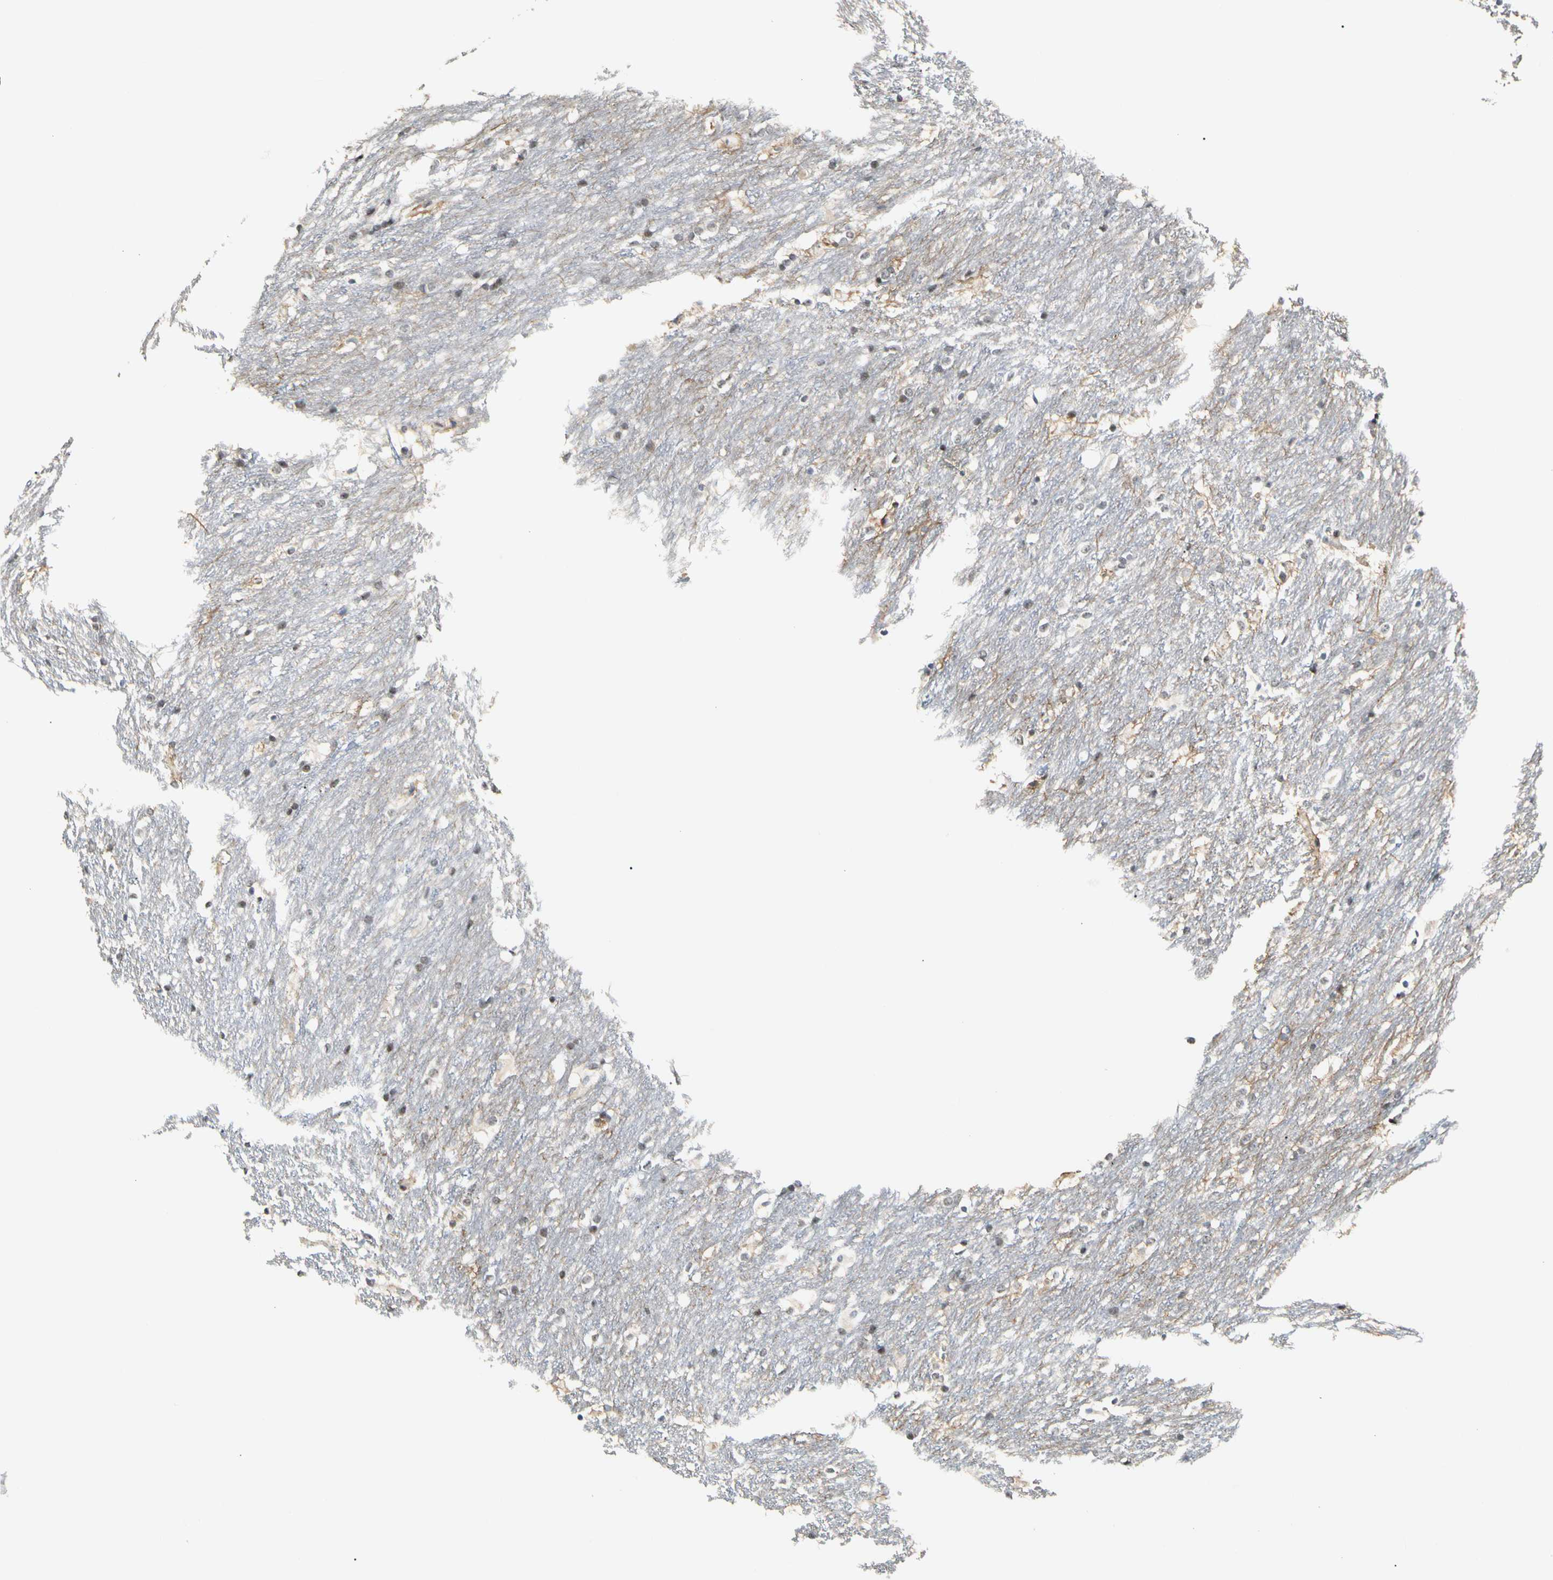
{"staining": {"intensity": "weak", "quantity": "<25%", "location": "nuclear"}, "tissue": "caudate", "cell_type": "Glial cells", "image_type": "normal", "snomed": [{"axis": "morphology", "description": "Normal tissue, NOS"}, {"axis": "topography", "description": "Lateral ventricle wall"}], "caption": "An image of caudate stained for a protein displays no brown staining in glial cells. (DAB (3,3'-diaminobenzidine) immunohistochemistry (IHC) with hematoxylin counter stain).", "gene": "GREM1", "patient": {"sex": "female", "age": 19}}